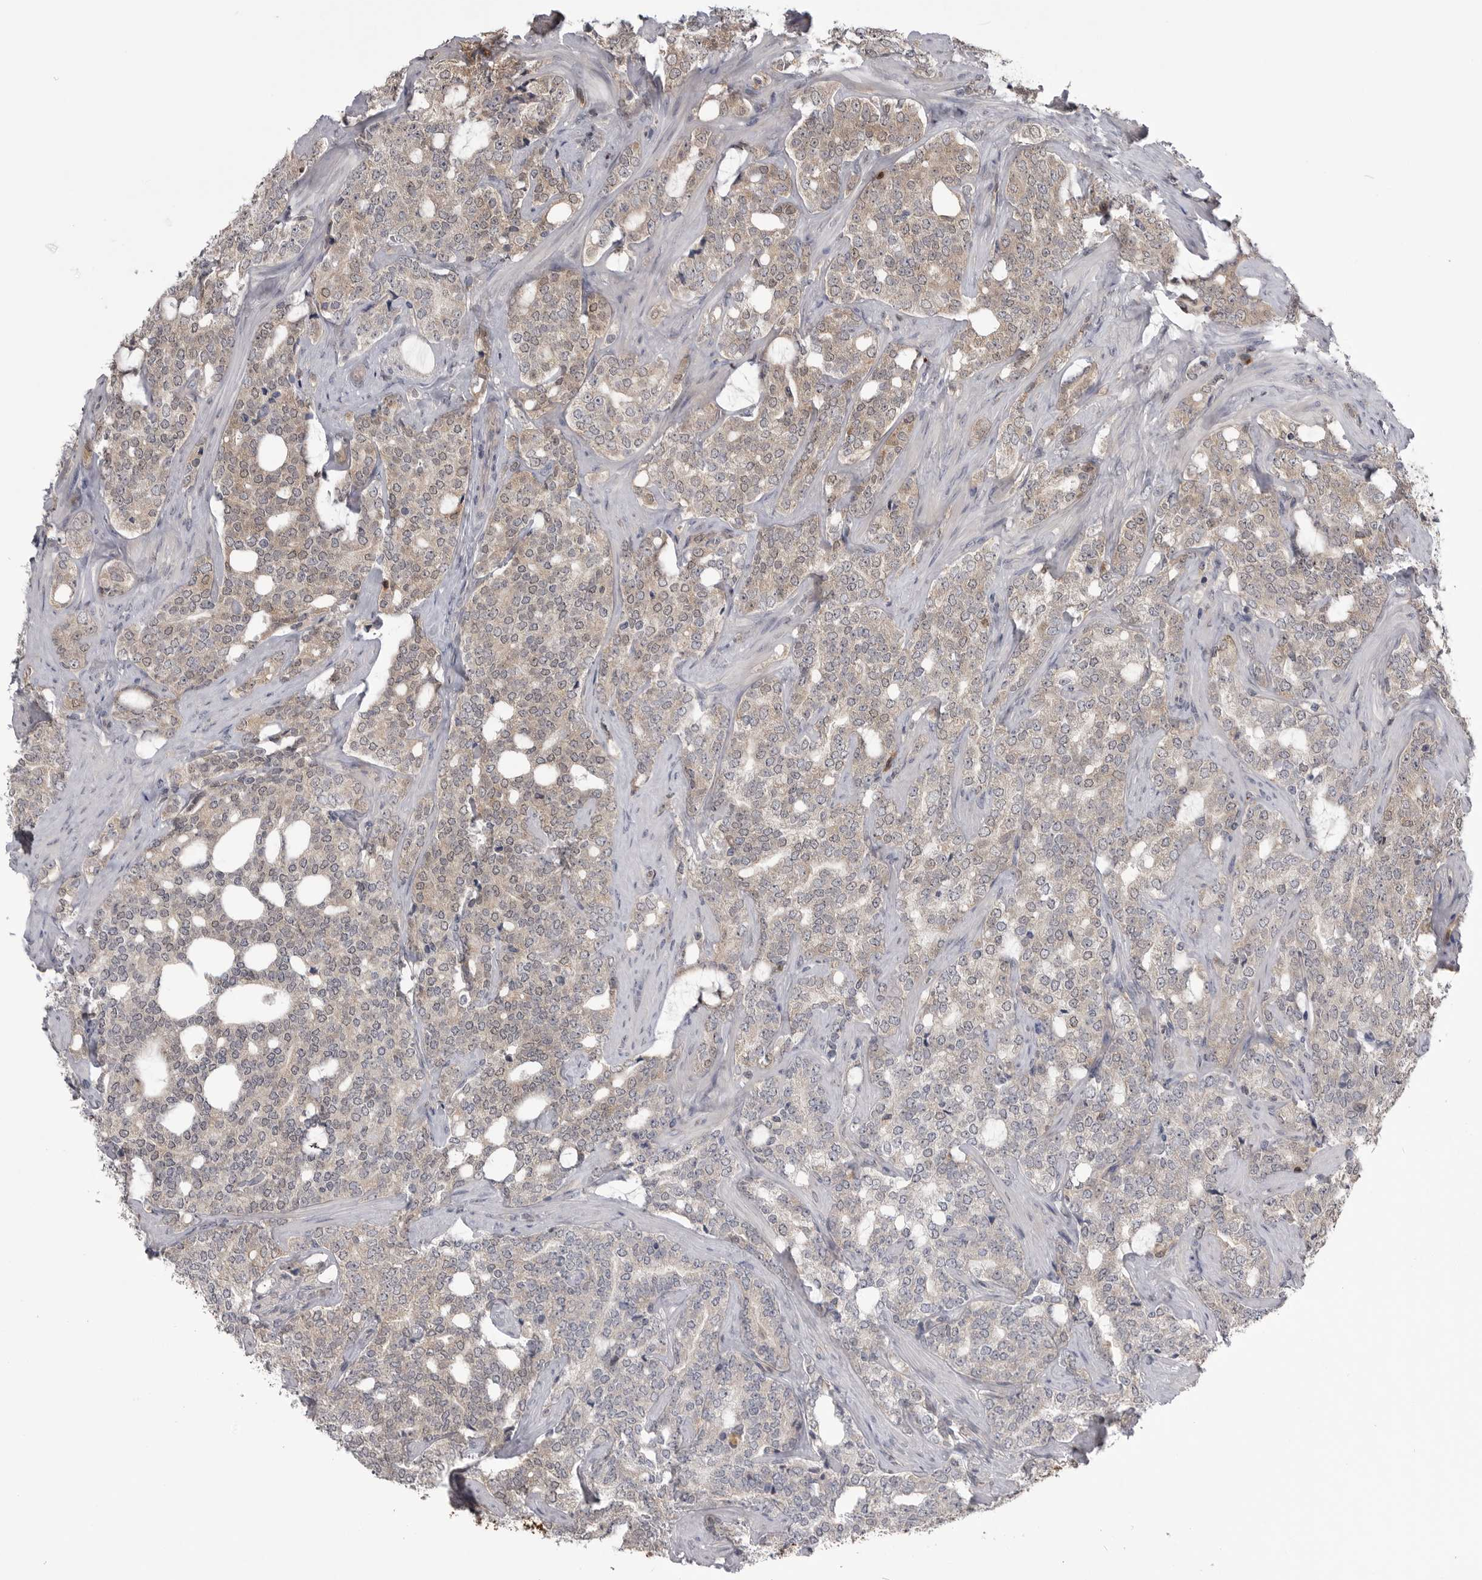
{"staining": {"intensity": "weak", "quantity": "<25%", "location": "cytoplasmic/membranous"}, "tissue": "prostate cancer", "cell_type": "Tumor cells", "image_type": "cancer", "snomed": [{"axis": "morphology", "description": "Adenocarcinoma, High grade"}, {"axis": "topography", "description": "Prostate"}], "caption": "The micrograph reveals no staining of tumor cells in prostate adenocarcinoma (high-grade).", "gene": "MAPK13", "patient": {"sex": "male", "age": 64}}